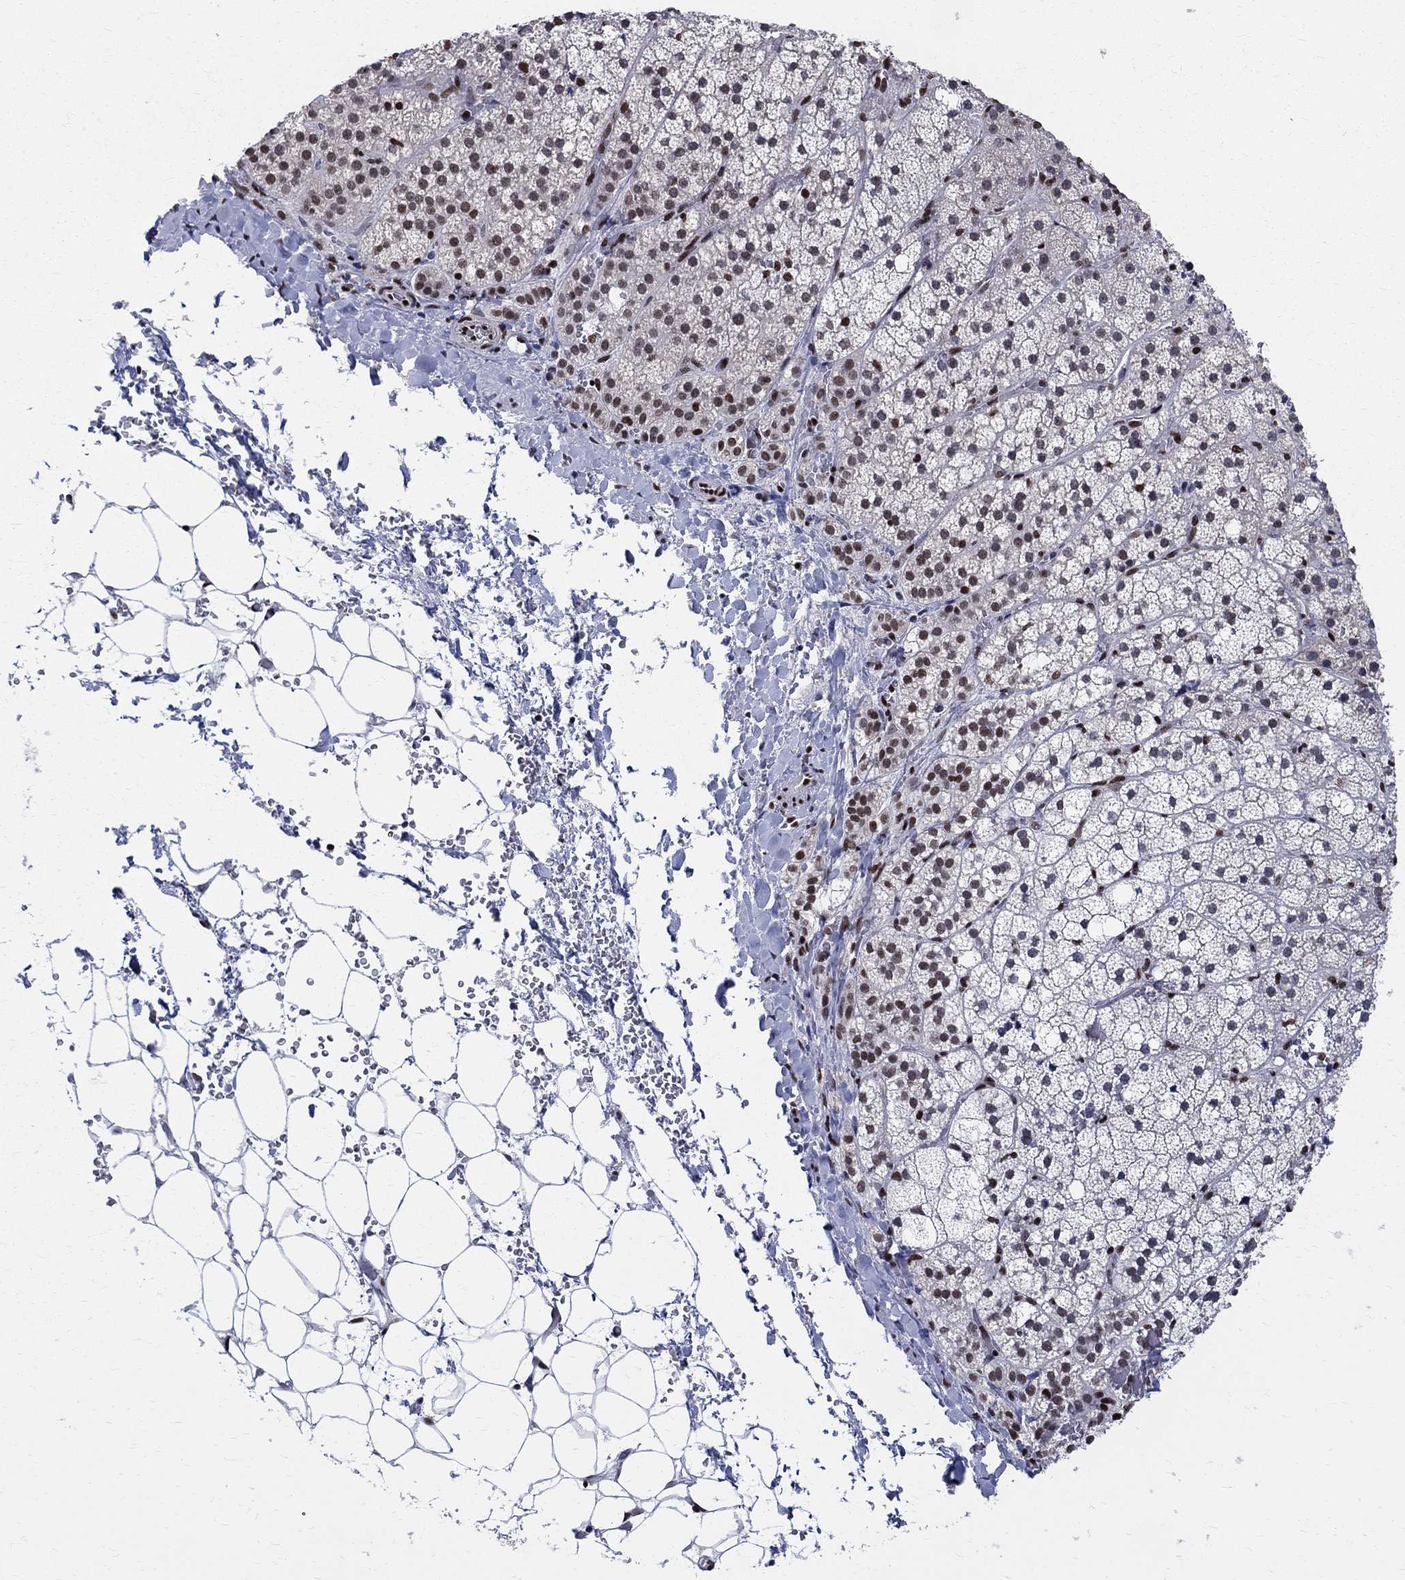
{"staining": {"intensity": "strong", "quantity": "<25%", "location": "nuclear"}, "tissue": "adrenal gland", "cell_type": "Glandular cells", "image_type": "normal", "snomed": [{"axis": "morphology", "description": "Normal tissue, NOS"}, {"axis": "topography", "description": "Adrenal gland"}], "caption": "The micrograph shows a brown stain indicating the presence of a protein in the nuclear of glandular cells in adrenal gland.", "gene": "FBXO16", "patient": {"sex": "male", "age": 53}}